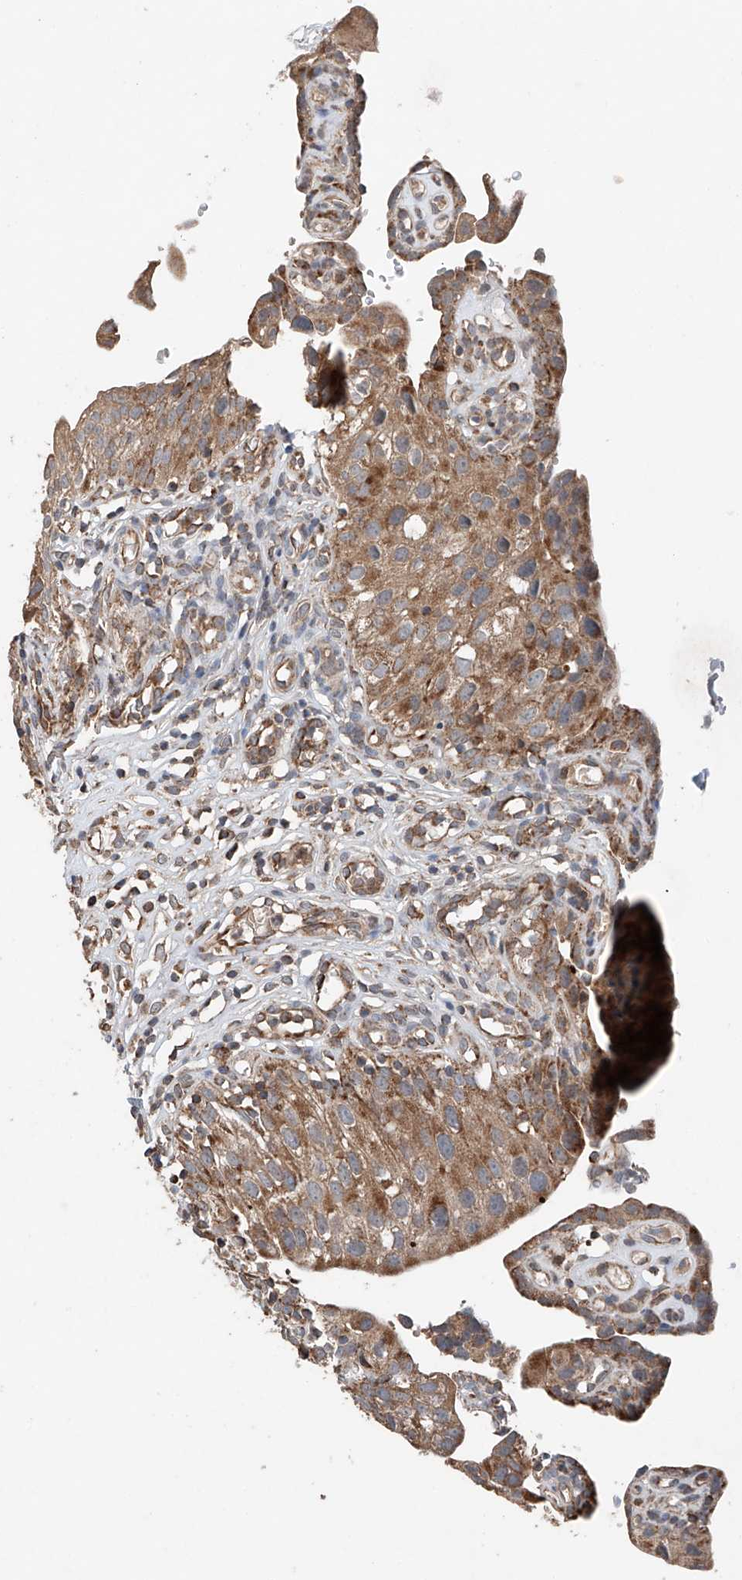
{"staining": {"intensity": "moderate", "quantity": ">75%", "location": "cytoplasmic/membranous"}, "tissue": "urinary bladder", "cell_type": "Urothelial cells", "image_type": "normal", "snomed": [{"axis": "morphology", "description": "Normal tissue, NOS"}, {"axis": "topography", "description": "Urinary bladder"}], "caption": "Brown immunohistochemical staining in benign urinary bladder displays moderate cytoplasmic/membranous staining in approximately >75% of urothelial cells.", "gene": "AP4B1", "patient": {"sex": "male", "age": 51}}